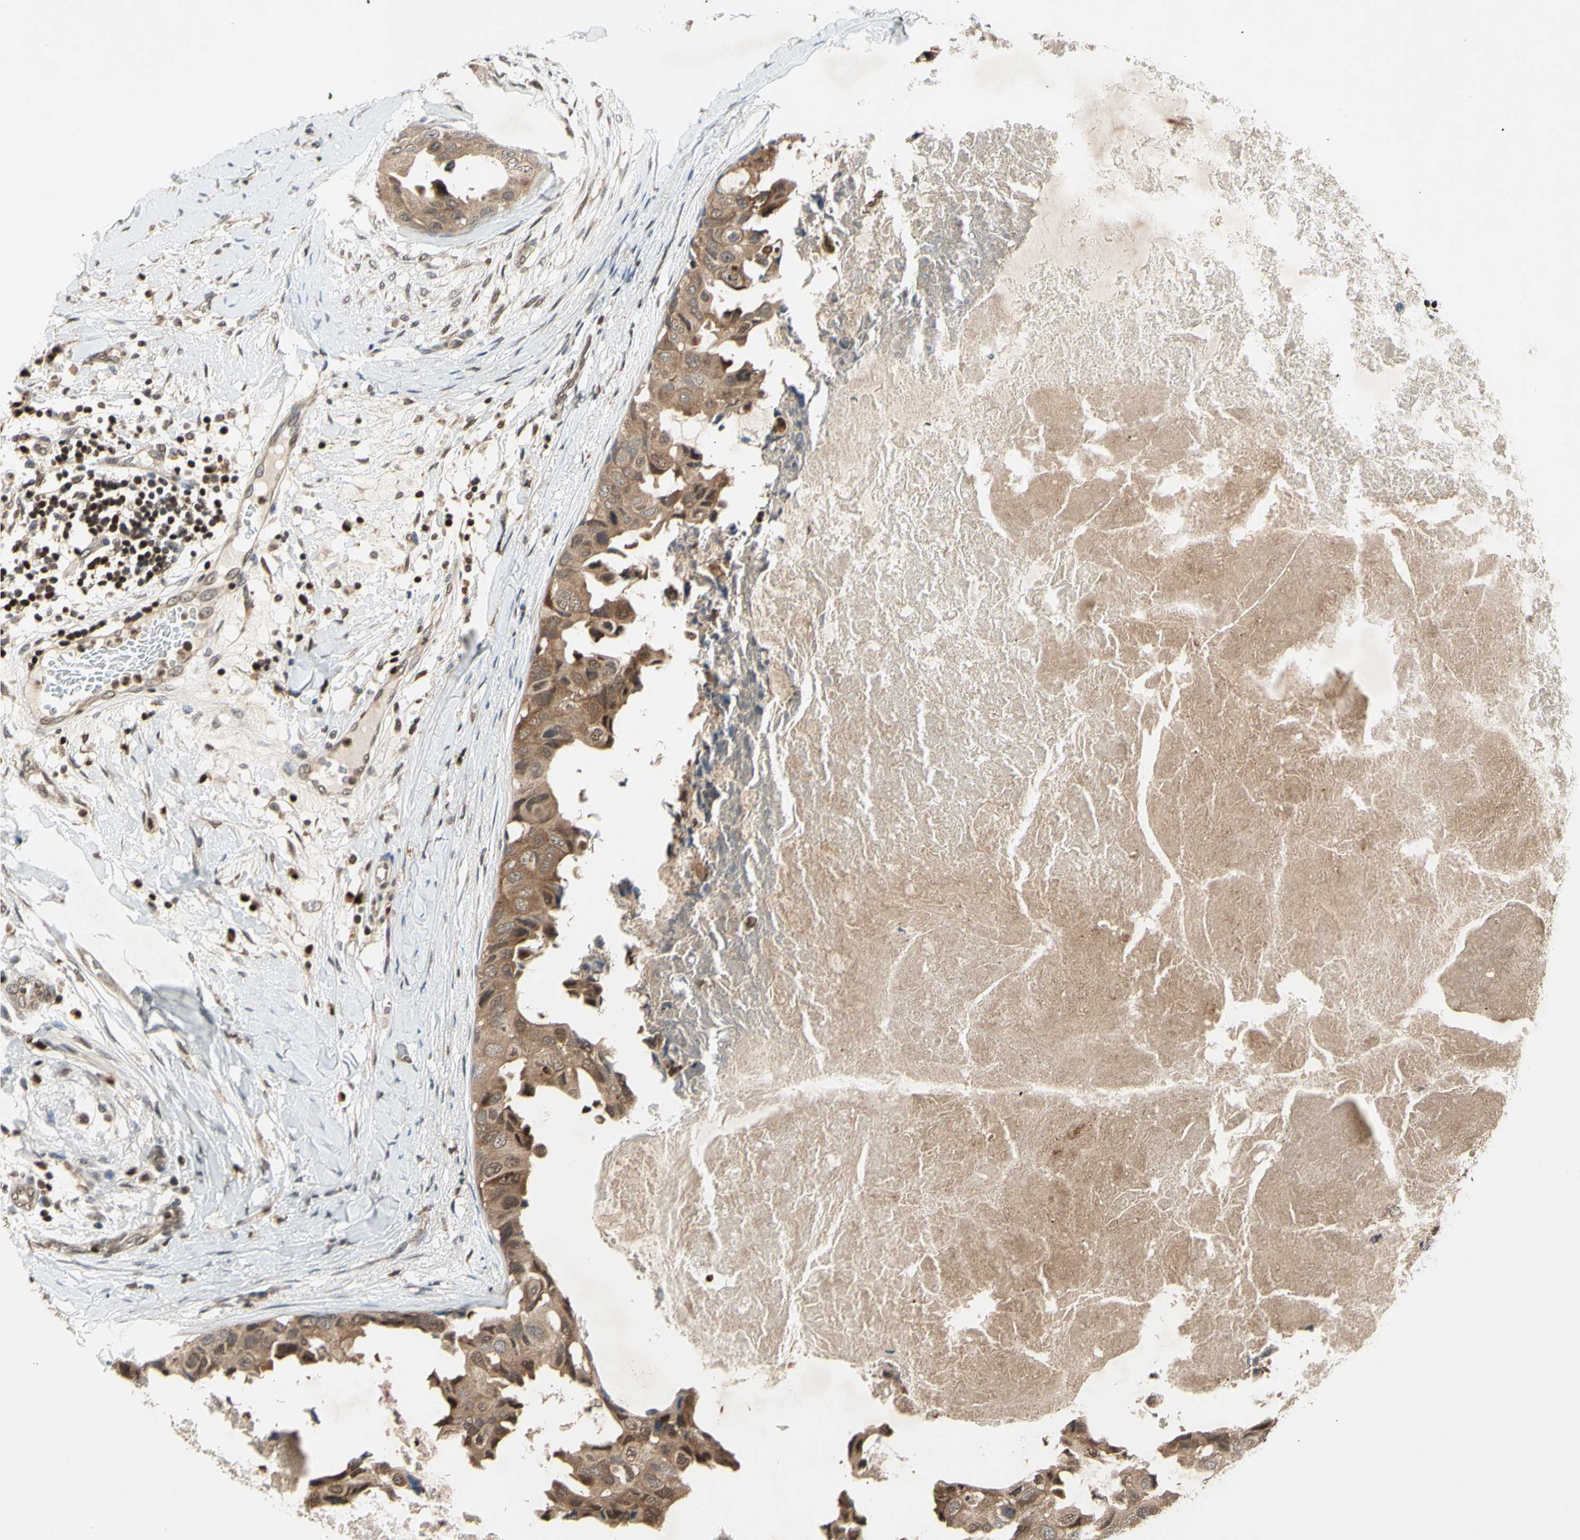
{"staining": {"intensity": "moderate", "quantity": ">75%", "location": "cytoplasmic/membranous"}, "tissue": "breast cancer", "cell_type": "Tumor cells", "image_type": "cancer", "snomed": [{"axis": "morphology", "description": "Duct carcinoma"}, {"axis": "topography", "description": "Breast"}], "caption": "Protein staining of breast cancer tissue displays moderate cytoplasmic/membranous positivity in about >75% of tumor cells.", "gene": "GSR", "patient": {"sex": "female", "age": 40}}